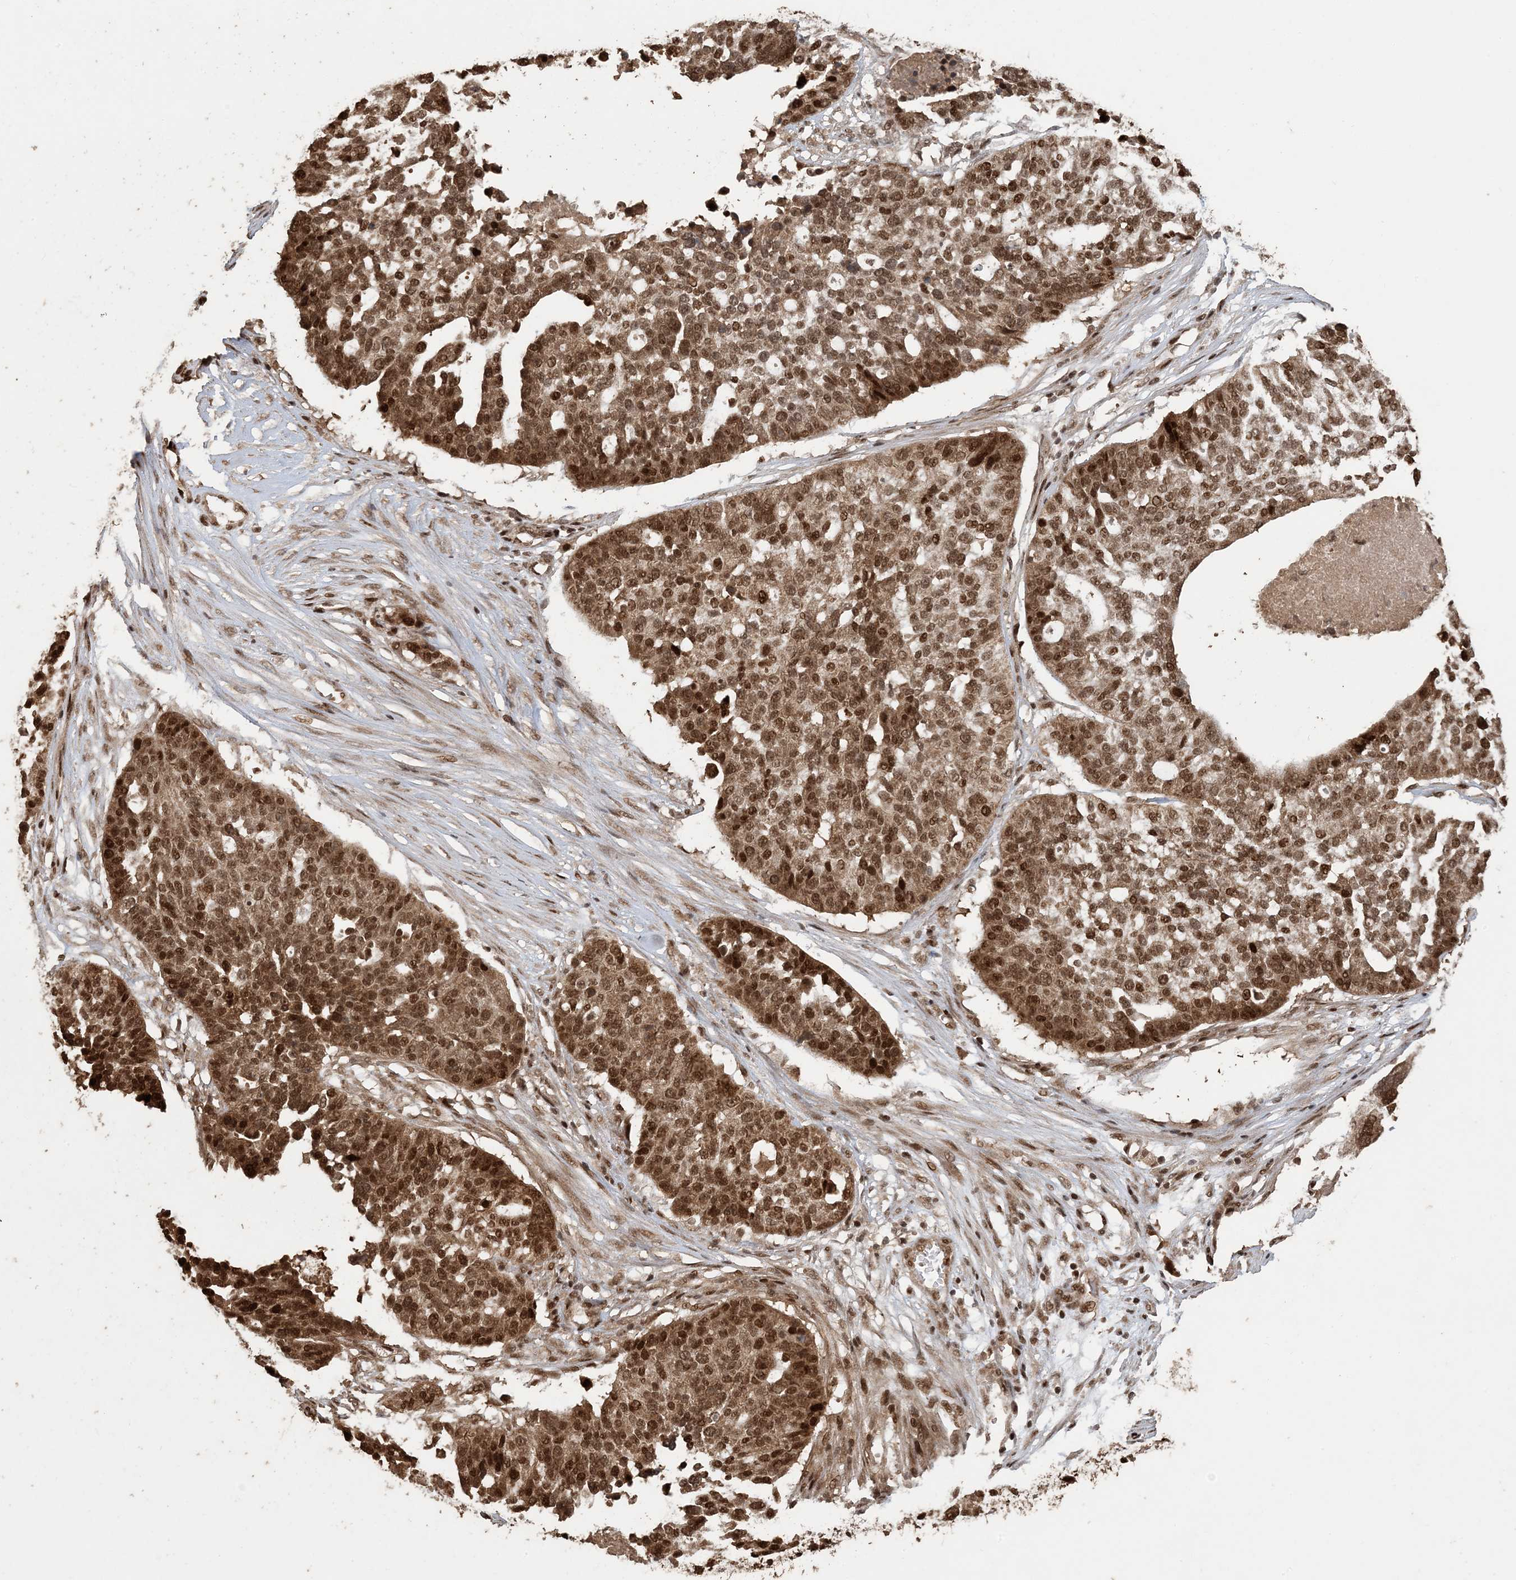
{"staining": {"intensity": "strong", "quantity": ">75%", "location": "cytoplasmic/membranous,nuclear"}, "tissue": "ovarian cancer", "cell_type": "Tumor cells", "image_type": "cancer", "snomed": [{"axis": "morphology", "description": "Cystadenocarcinoma, serous, NOS"}, {"axis": "topography", "description": "Ovary"}], "caption": "Serous cystadenocarcinoma (ovarian) stained with a brown dye displays strong cytoplasmic/membranous and nuclear positive staining in approximately >75% of tumor cells.", "gene": "ATP13A2", "patient": {"sex": "female", "age": 59}}